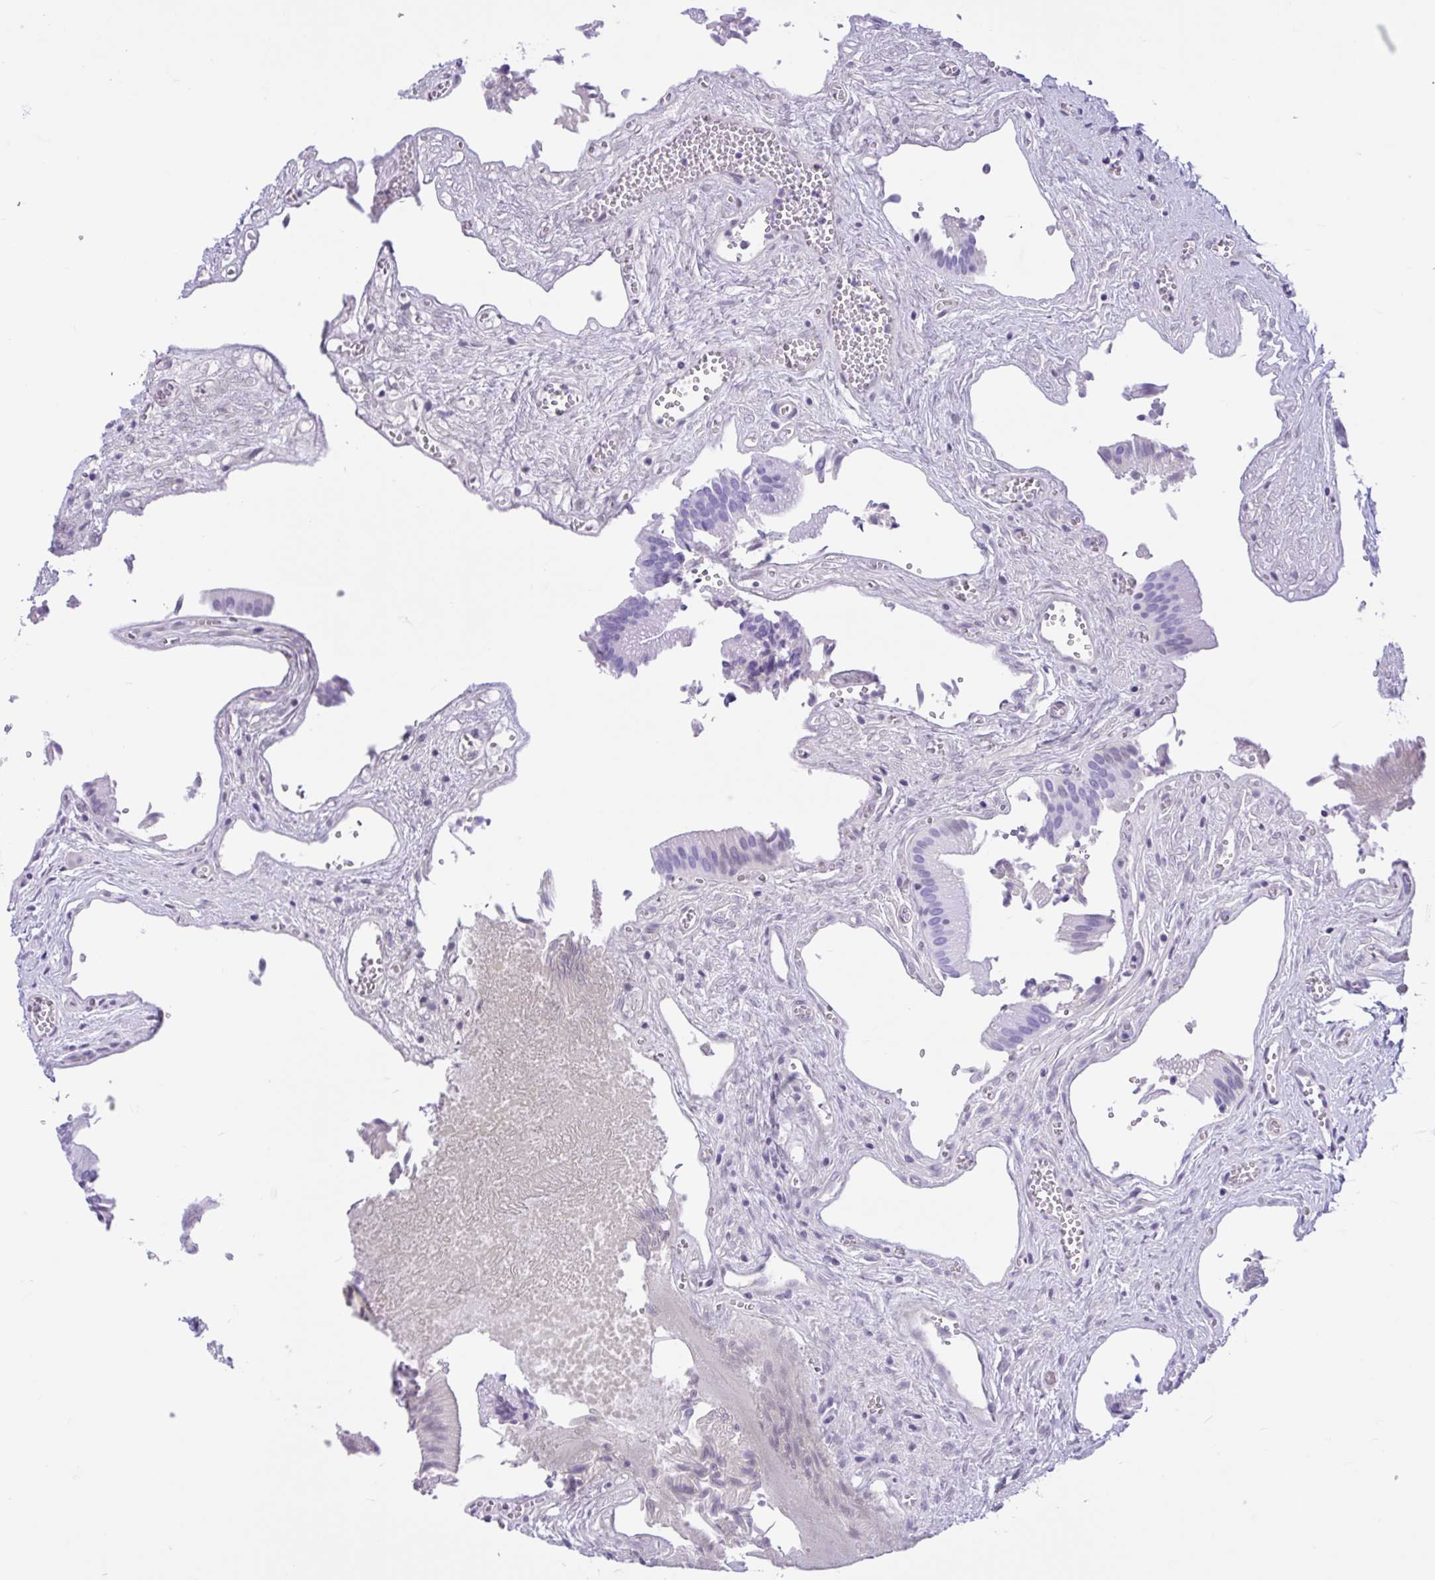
{"staining": {"intensity": "negative", "quantity": "none", "location": "none"}, "tissue": "gallbladder", "cell_type": "Glandular cells", "image_type": "normal", "snomed": [{"axis": "morphology", "description": "Normal tissue, NOS"}, {"axis": "topography", "description": "Gallbladder"}], "caption": "Immunohistochemistry of normal human gallbladder reveals no staining in glandular cells. (DAB IHC with hematoxylin counter stain).", "gene": "IAPP", "patient": {"sex": "male", "age": 17}}